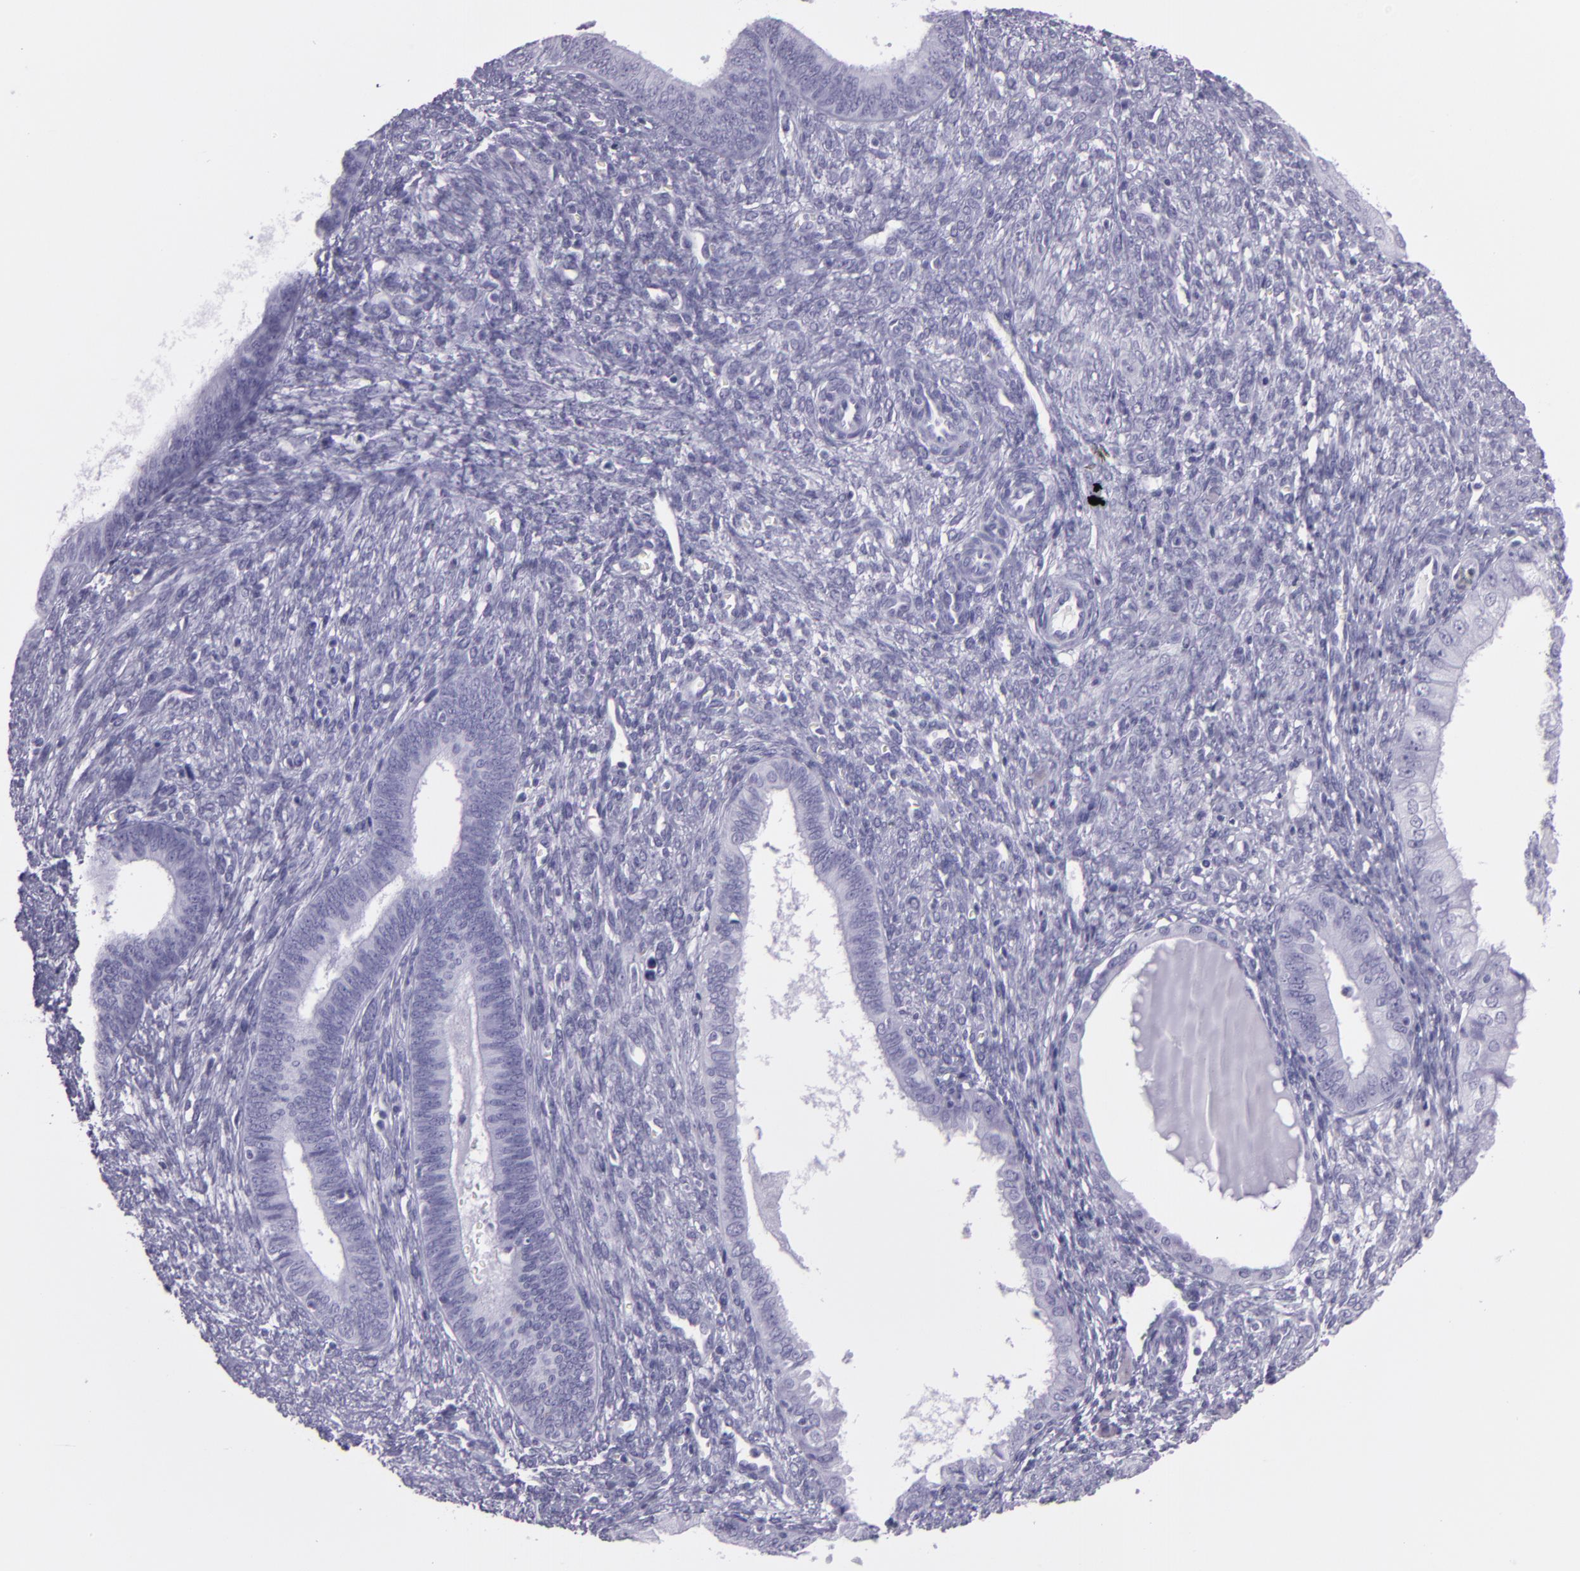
{"staining": {"intensity": "negative", "quantity": "none", "location": "none"}, "tissue": "endometrial cancer", "cell_type": "Tumor cells", "image_type": "cancer", "snomed": [{"axis": "morphology", "description": "Adenocarcinoma, NOS"}, {"axis": "topography", "description": "Endometrium"}], "caption": "Tumor cells are negative for protein expression in human endometrial cancer.", "gene": "MUC6", "patient": {"sex": "female", "age": 76}}